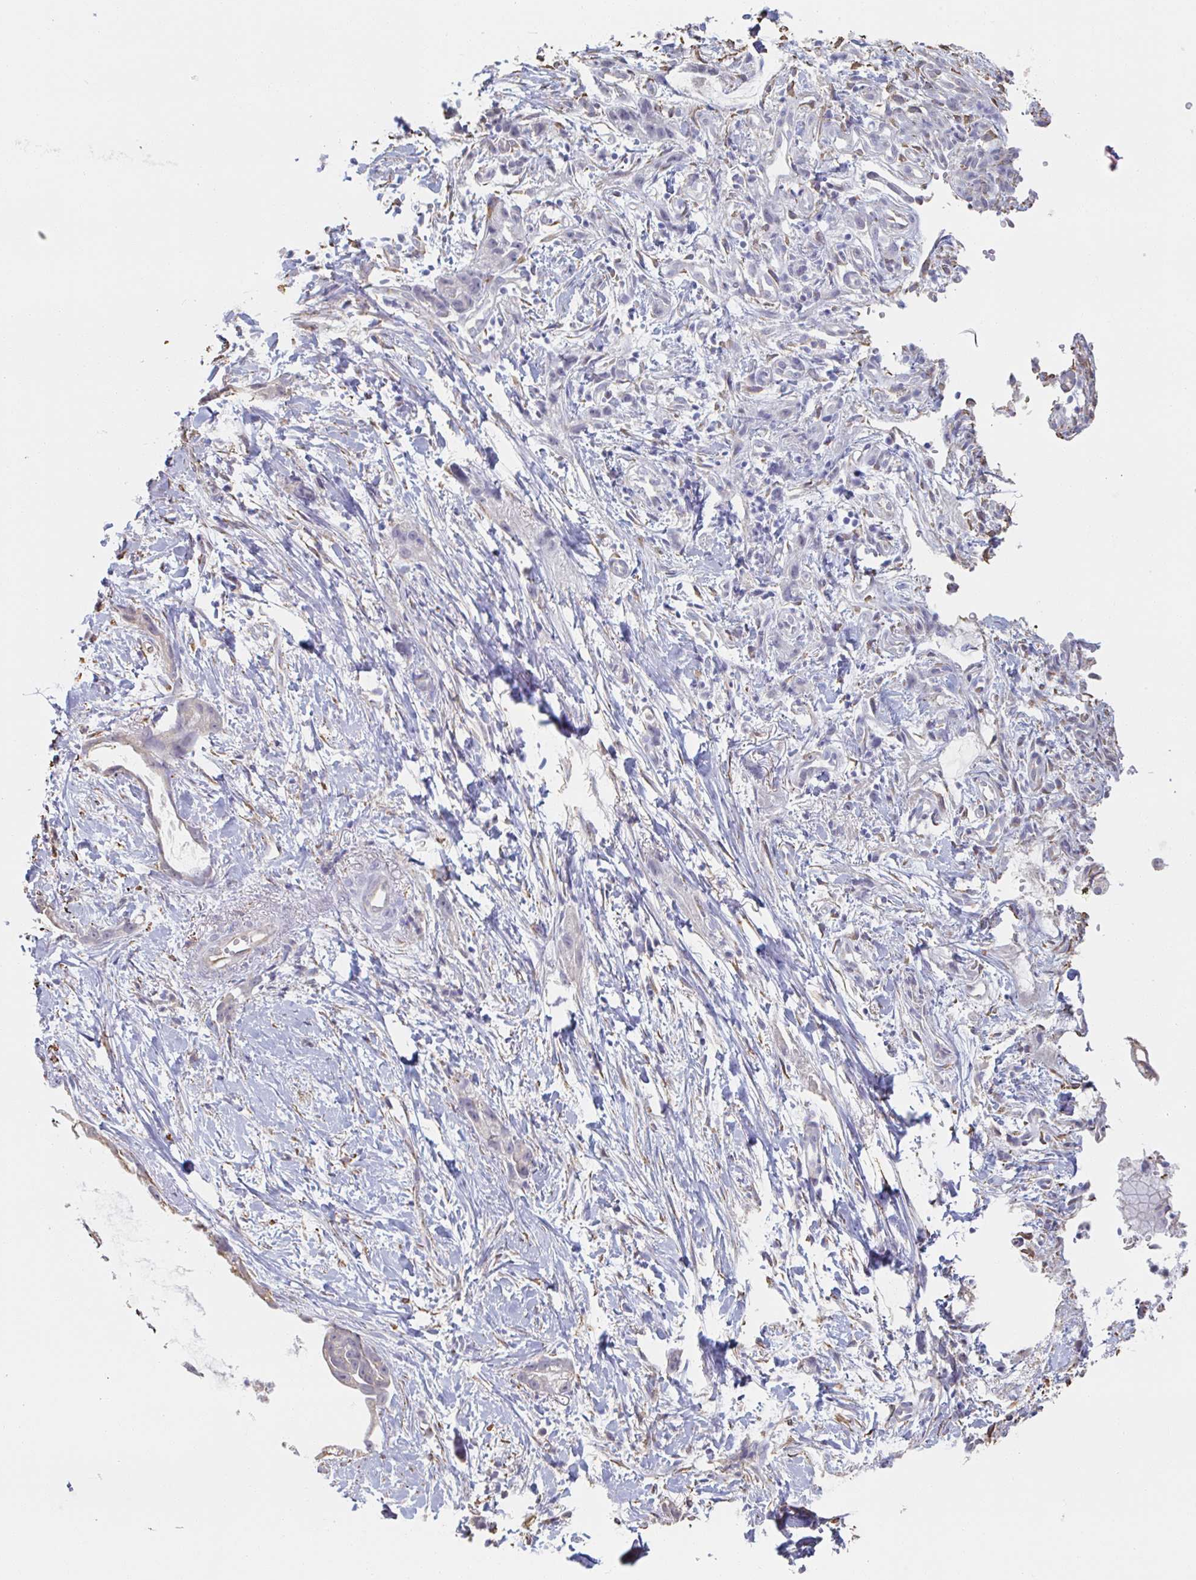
{"staining": {"intensity": "negative", "quantity": "none", "location": "none"}, "tissue": "stomach cancer", "cell_type": "Tumor cells", "image_type": "cancer", "snomed": [{"axis": "morphology", "description": "Adenocarcinoma, NOS"}, {"axis": "topography", "description": "Stomach"}], "caption": "IHC of human stomach cancer reveals no staining in tumor cells.", "gene": "RAB5IF", "patient": {"sex": "male", "age": 55}}